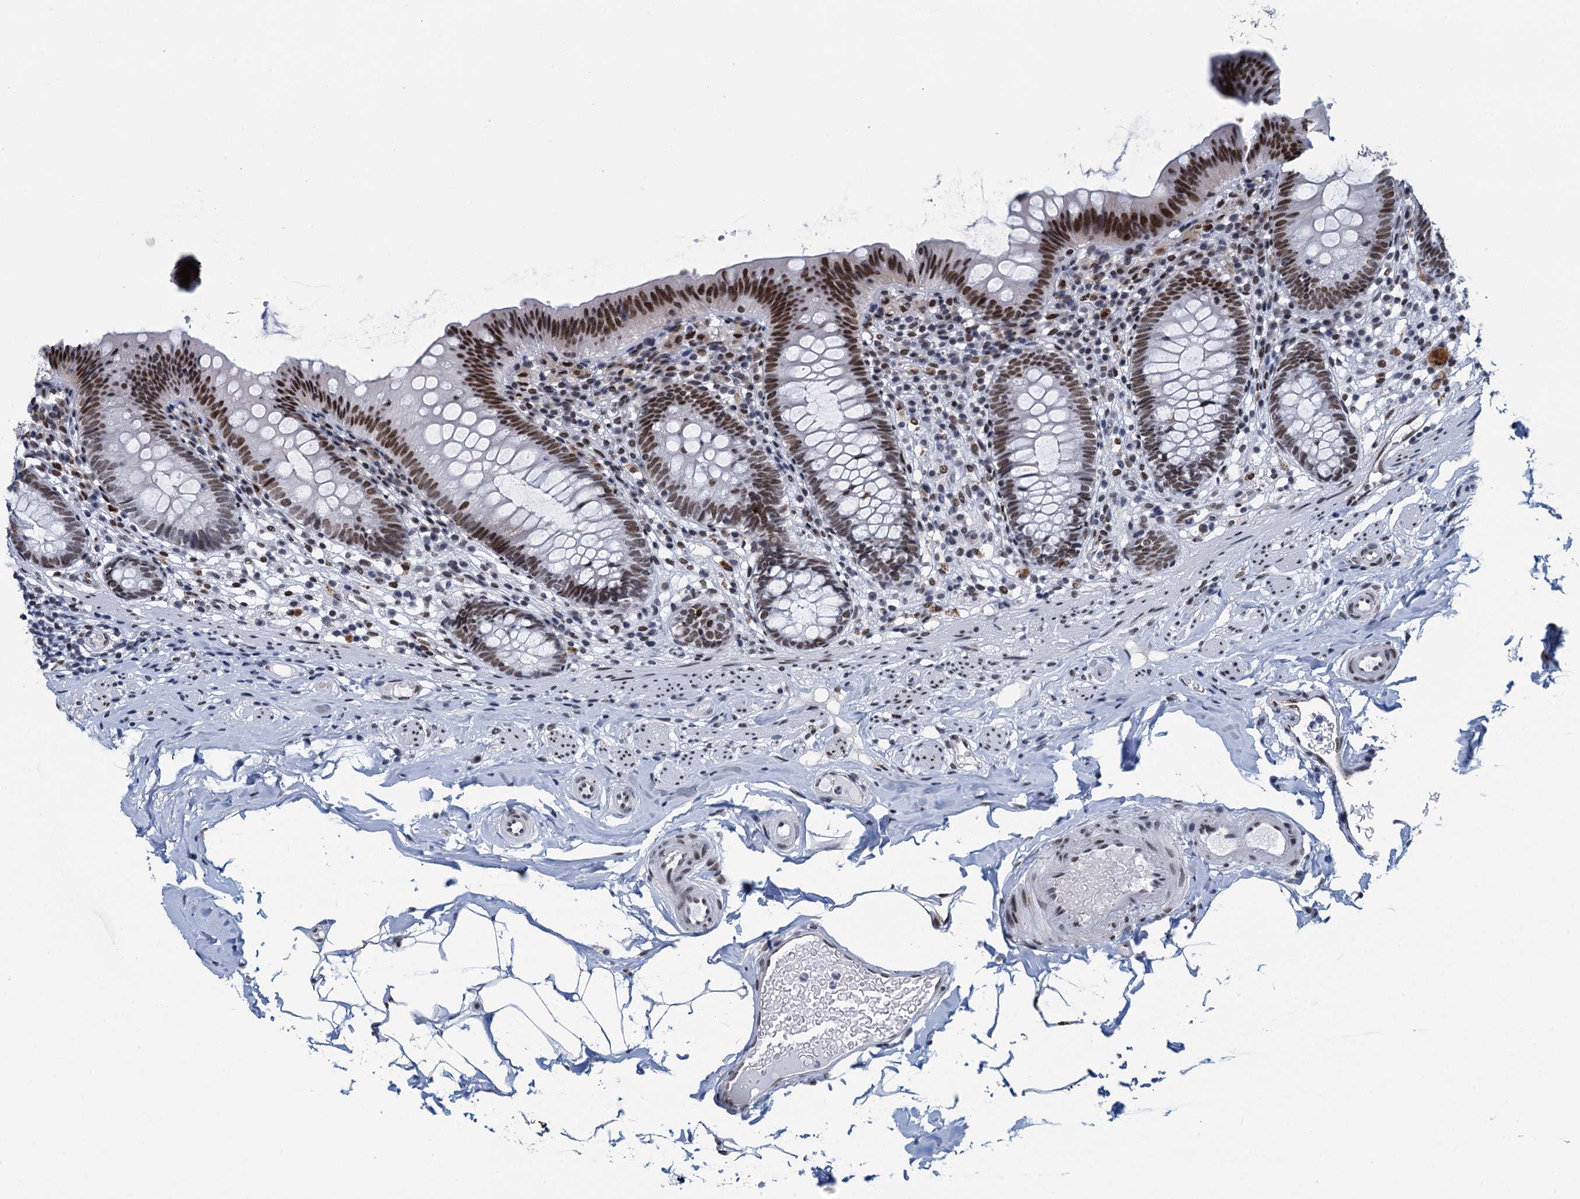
{"staining": {"intensity": "strong", "quantity": ">75%", "location": "nuclear"}, "tissue": "appendix", "cell_type": "Glandular cells", "image_type": "normal", "snomed": [{"axis": "morphology", "description": "Normal tissue, NOS"}, {"axis": "topography", "description": "Appendix"}], "caption": "The micrograph demonstrates immunohistochemical staining of unremarkable appendix. There is strong nuclear expression is identified in about >75% of glandular cells.", "gene": "HNRNPUL2", "patient": {"sex": "male", "age": 55}}